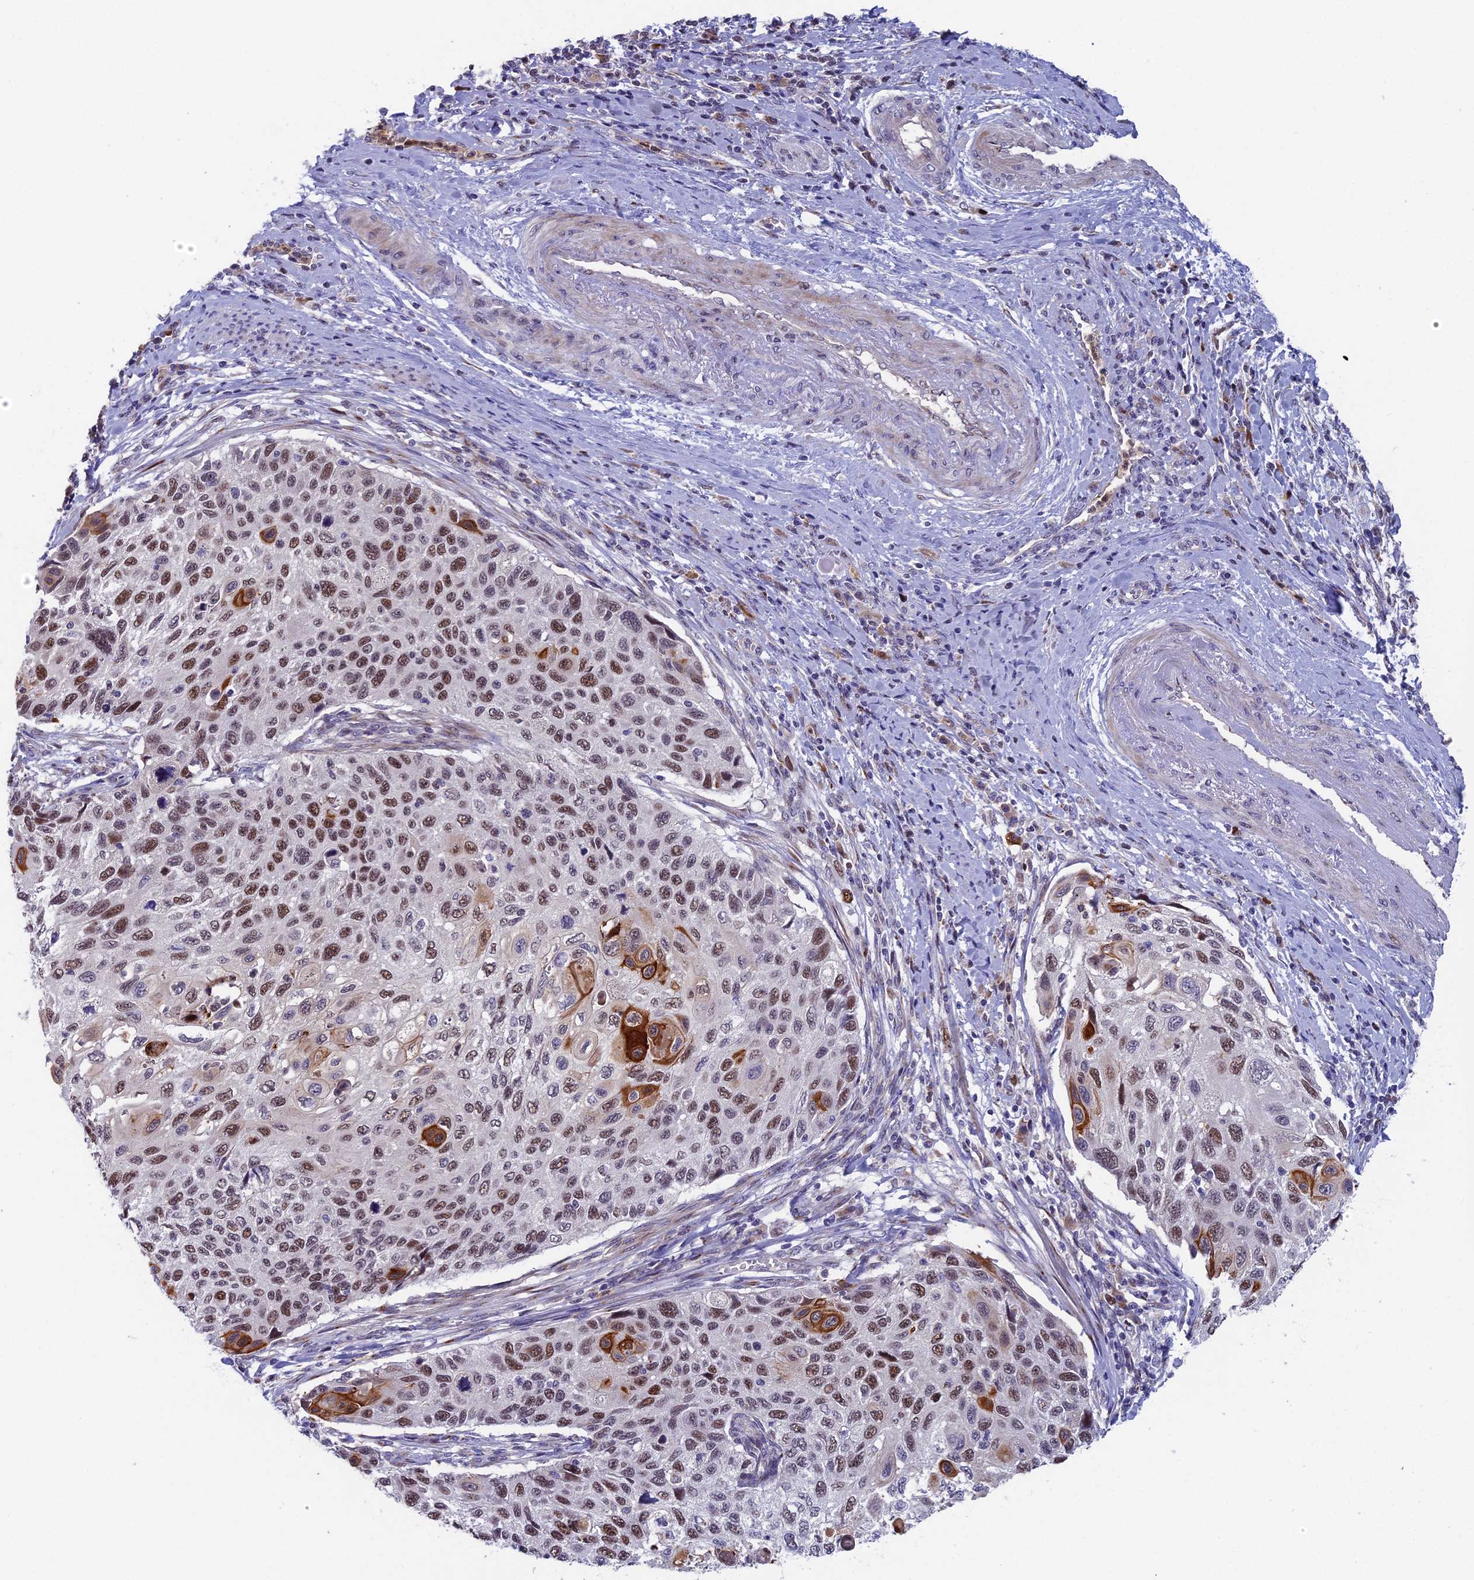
{"staining": {"intensity": "strong", "quantity": "<25%", "location": "cytoplasmic/membranous,nuclear"}, "tissue": "cervical cancer", "cell_type": "Tumor cells", "image_type": "cancer", "snomed": [{"axis": "morphology", "description": "Squamous cell carcinoma, NOS"}, {"axis": "topography", "description": "Cervix"}], "caption": "Cervical cancer stained for a protein reveals strong cytoplasmic/membranous and nuclear positivity in tumor cells. The staining is performed using DAB brown chromogen to label protein expression. The nuclei are counter-stained blue using hematoxylin.", "gene": "LIG1", "patient": {"sex": "female", "age": 70}}